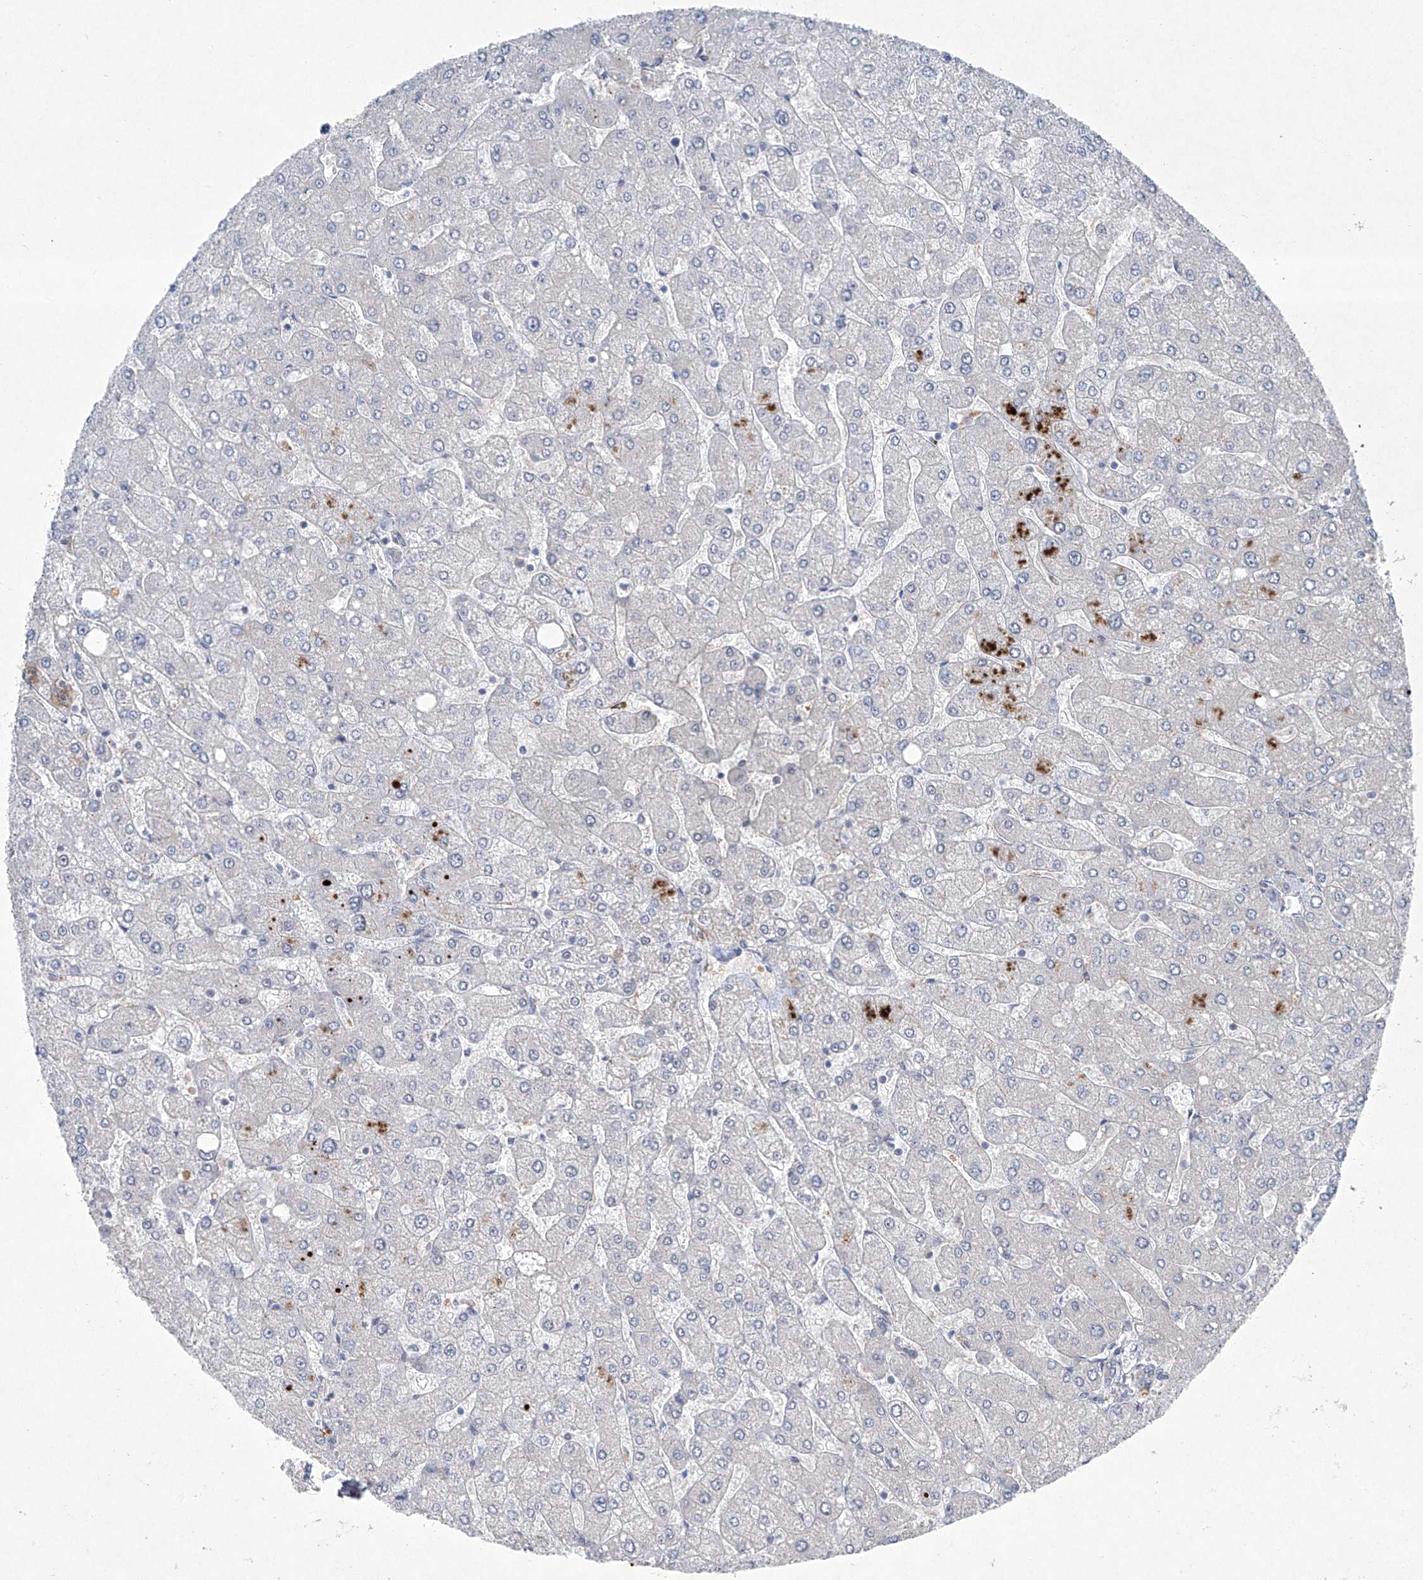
{"staining": {"intensity": "negative", "quantity": "none", "location": "none"}, "tissue": "liver", "cell_type": "Cholangiocytes", "image_type": "normal", "snomed": [{"axis": "morphology", "description": "Normal tissue, NOS"}, {"axis": "topography", "description": "Liver"}], "caption": "This photomicrograph is of benign liver stained with IHC to label a protein in brown with the nuclei are counter-stained blue. There is no staining in cholangiocytes. The staining was performed using DAB to visualize the protein expression in brown, while the nuclei were stained in blue with hematoxylin (Magnification: 20x).", "gene": "TJAP1", "patient": {"sex": "male", "age": 55}}